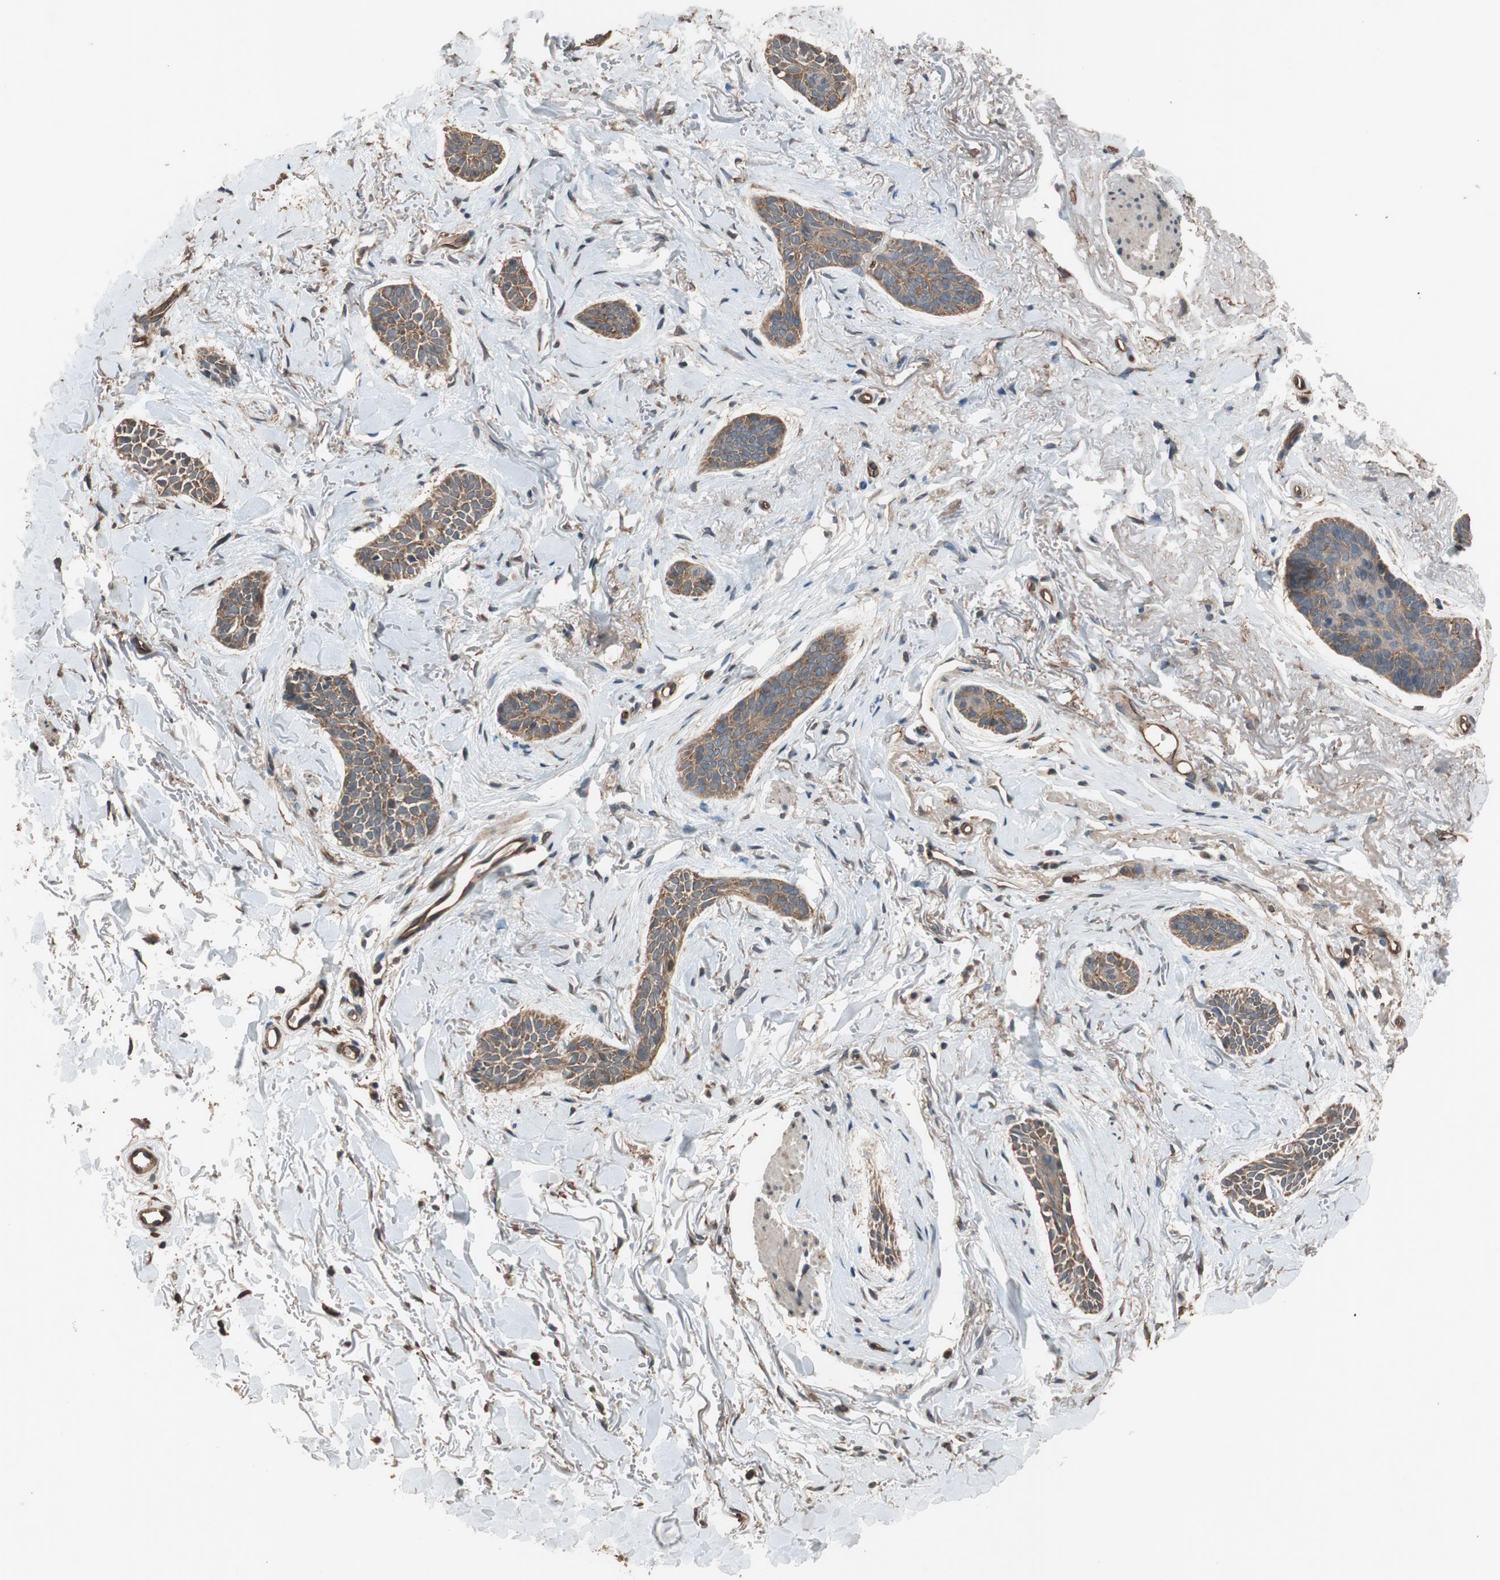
{"staining": {"intensity": "moderate", "quantity": ">75%", "location": "cytoplasmic/membranous"}, "tissue": "skin cancer", "cell_type": "Tumor cells", "image_type": "cancer", "snomed": [{"axis": "morphology", "description": "Basal cell carcinoma"}, {"axis": "topography", "description": "Skin"}], "caption": "Human skin basal cell carcinoma stained with a protein marker demonstrates moderate staining in tumor cells.", "gene": "MST1R", "patient": {"sex": "female", "age": 84}}